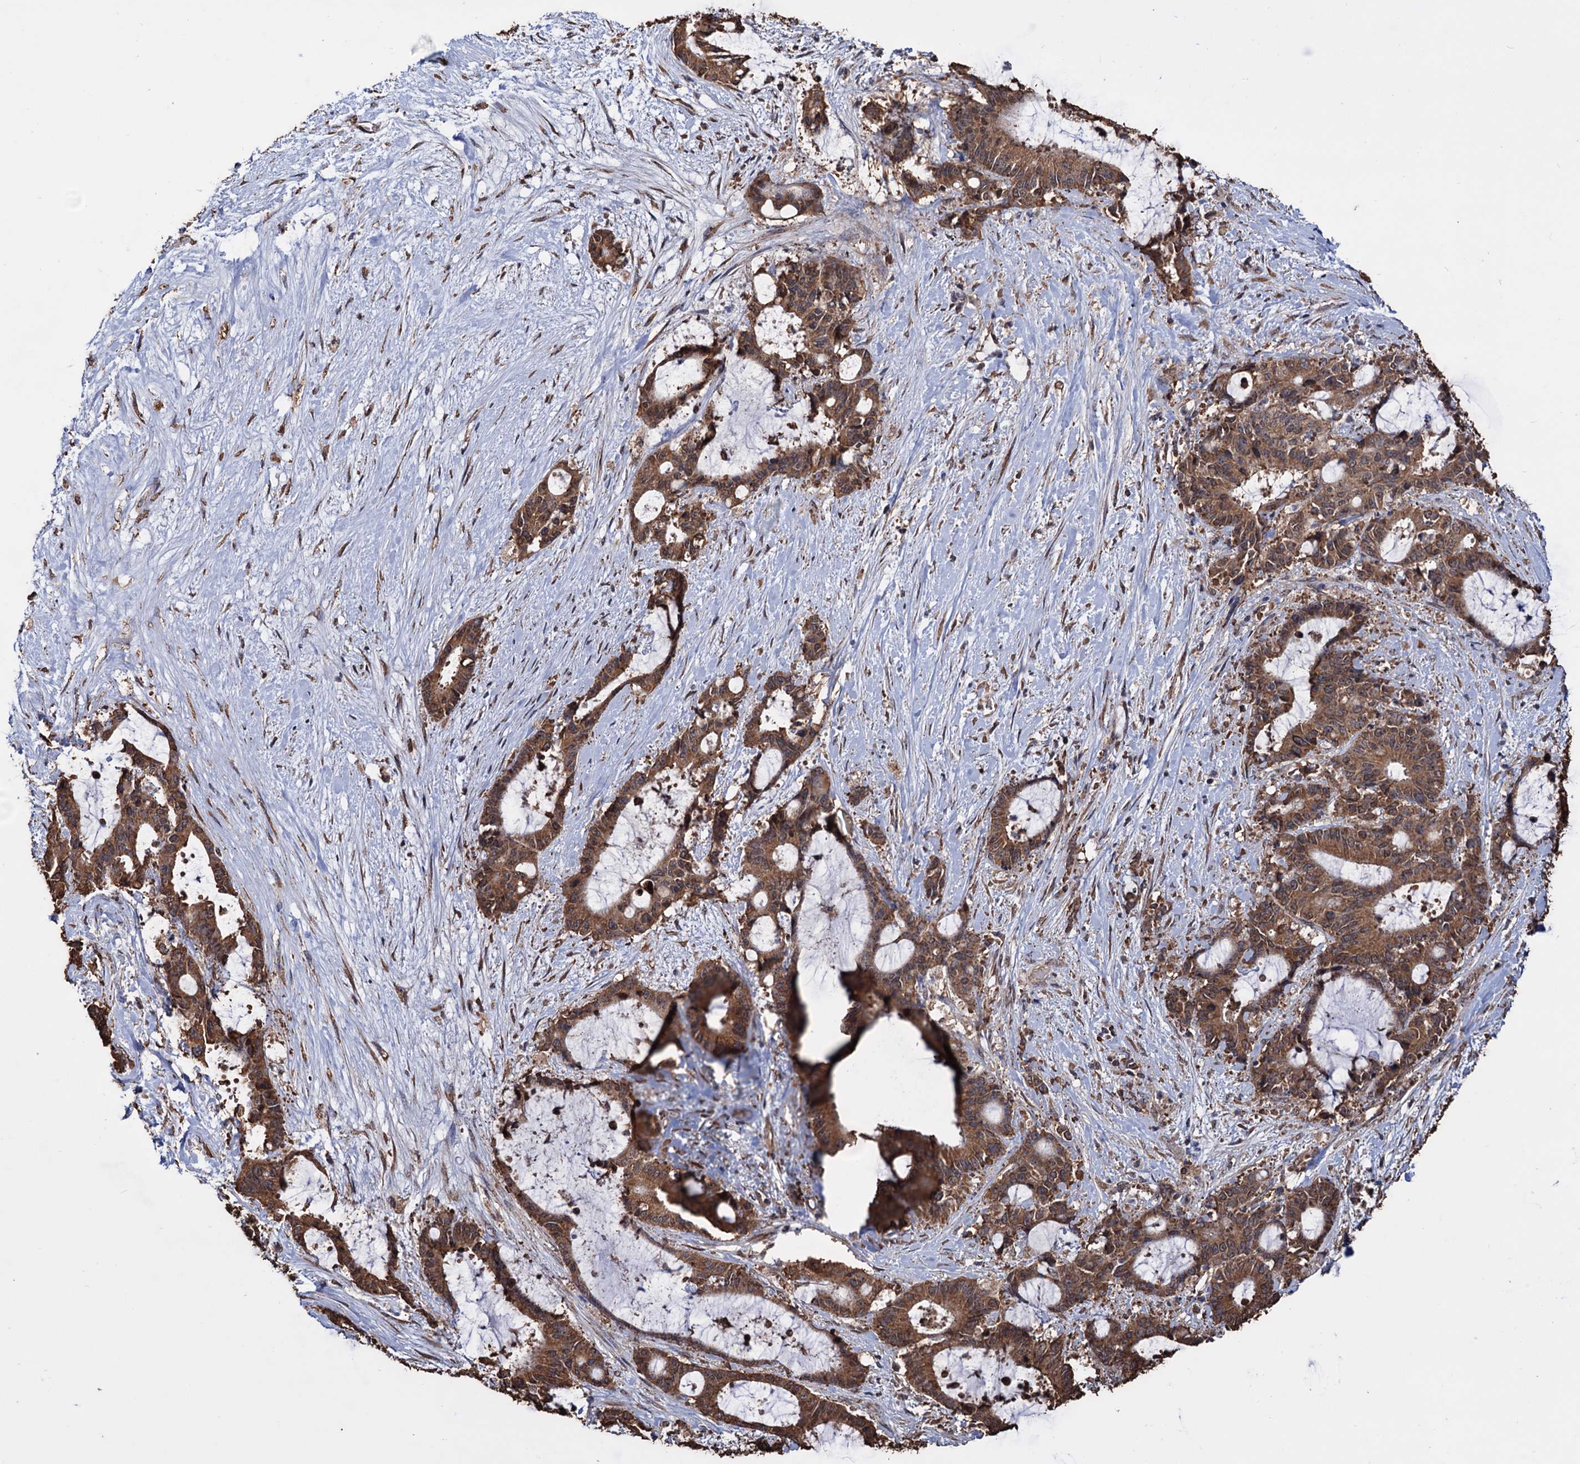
{"staining": {"intensity": "moderate", "quantity": ">75%", "location": "cytoplasmic/membranous"}, "tissue": "liver cancer", "cell_type": "Tumor cells", "image_type": "cancer", "snomed": [{"axis": "morphology", "description": "Normal tissue, NOS"}, {"axis": "morphology", "description": "Cholangiocarcinoma"}, {"axis": "topography", "description": "Liver"}, {"axis": "topography", "description": "Peripheral nerve tissue"}], "caption": "A medium amount of moderate cytoplasmic/membranous positivity is seen in approximately >75% of tumor cells in liver cholangiocarcinoma tissue. Nuclei are stained in blue.", "gene": "TBC1D12", "patient": {"sex": "female", "age": 73}}